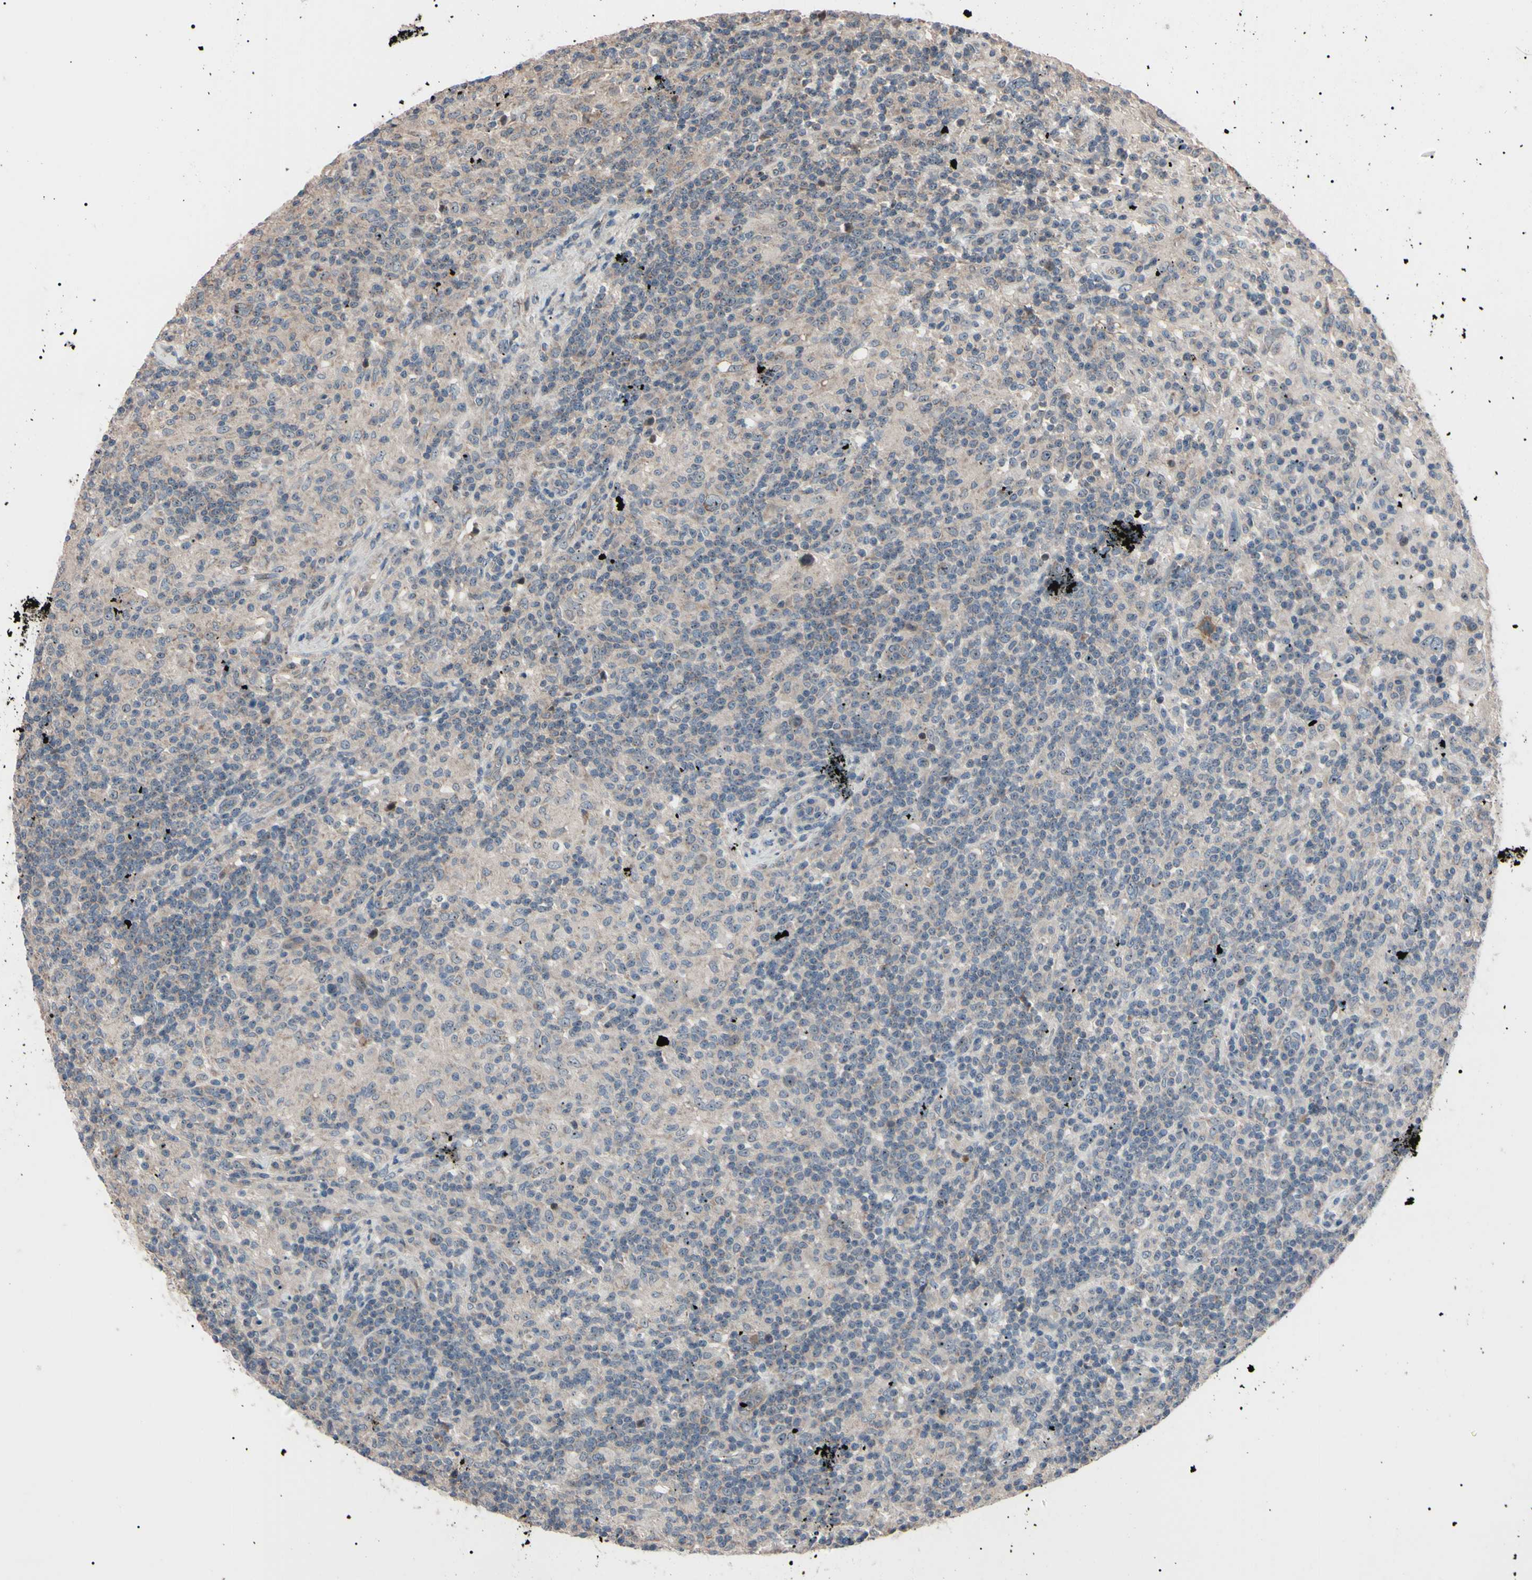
{"staining": {"intensity": "weak", "quantity": ">75%", "location": "cytoplasmic/membranous"}, "tissue": "lymphoma", "cell_type": "Tumor cells", "image_type": "cancer", "snomed": [{"axis": "morphology", "description": "Hodgkin's disease, NOS"}, {"axis": "topography", "description": "Lymph node"}], "caption": "There is low levels of weak cytoplasmic/membranous positivity in tumor cells of Hodgkin's disease, as demonstrated by immunohistochemical staining (brown color).", "gene": "TRAF5", "patient": {"sex": "male", "age": 70}}